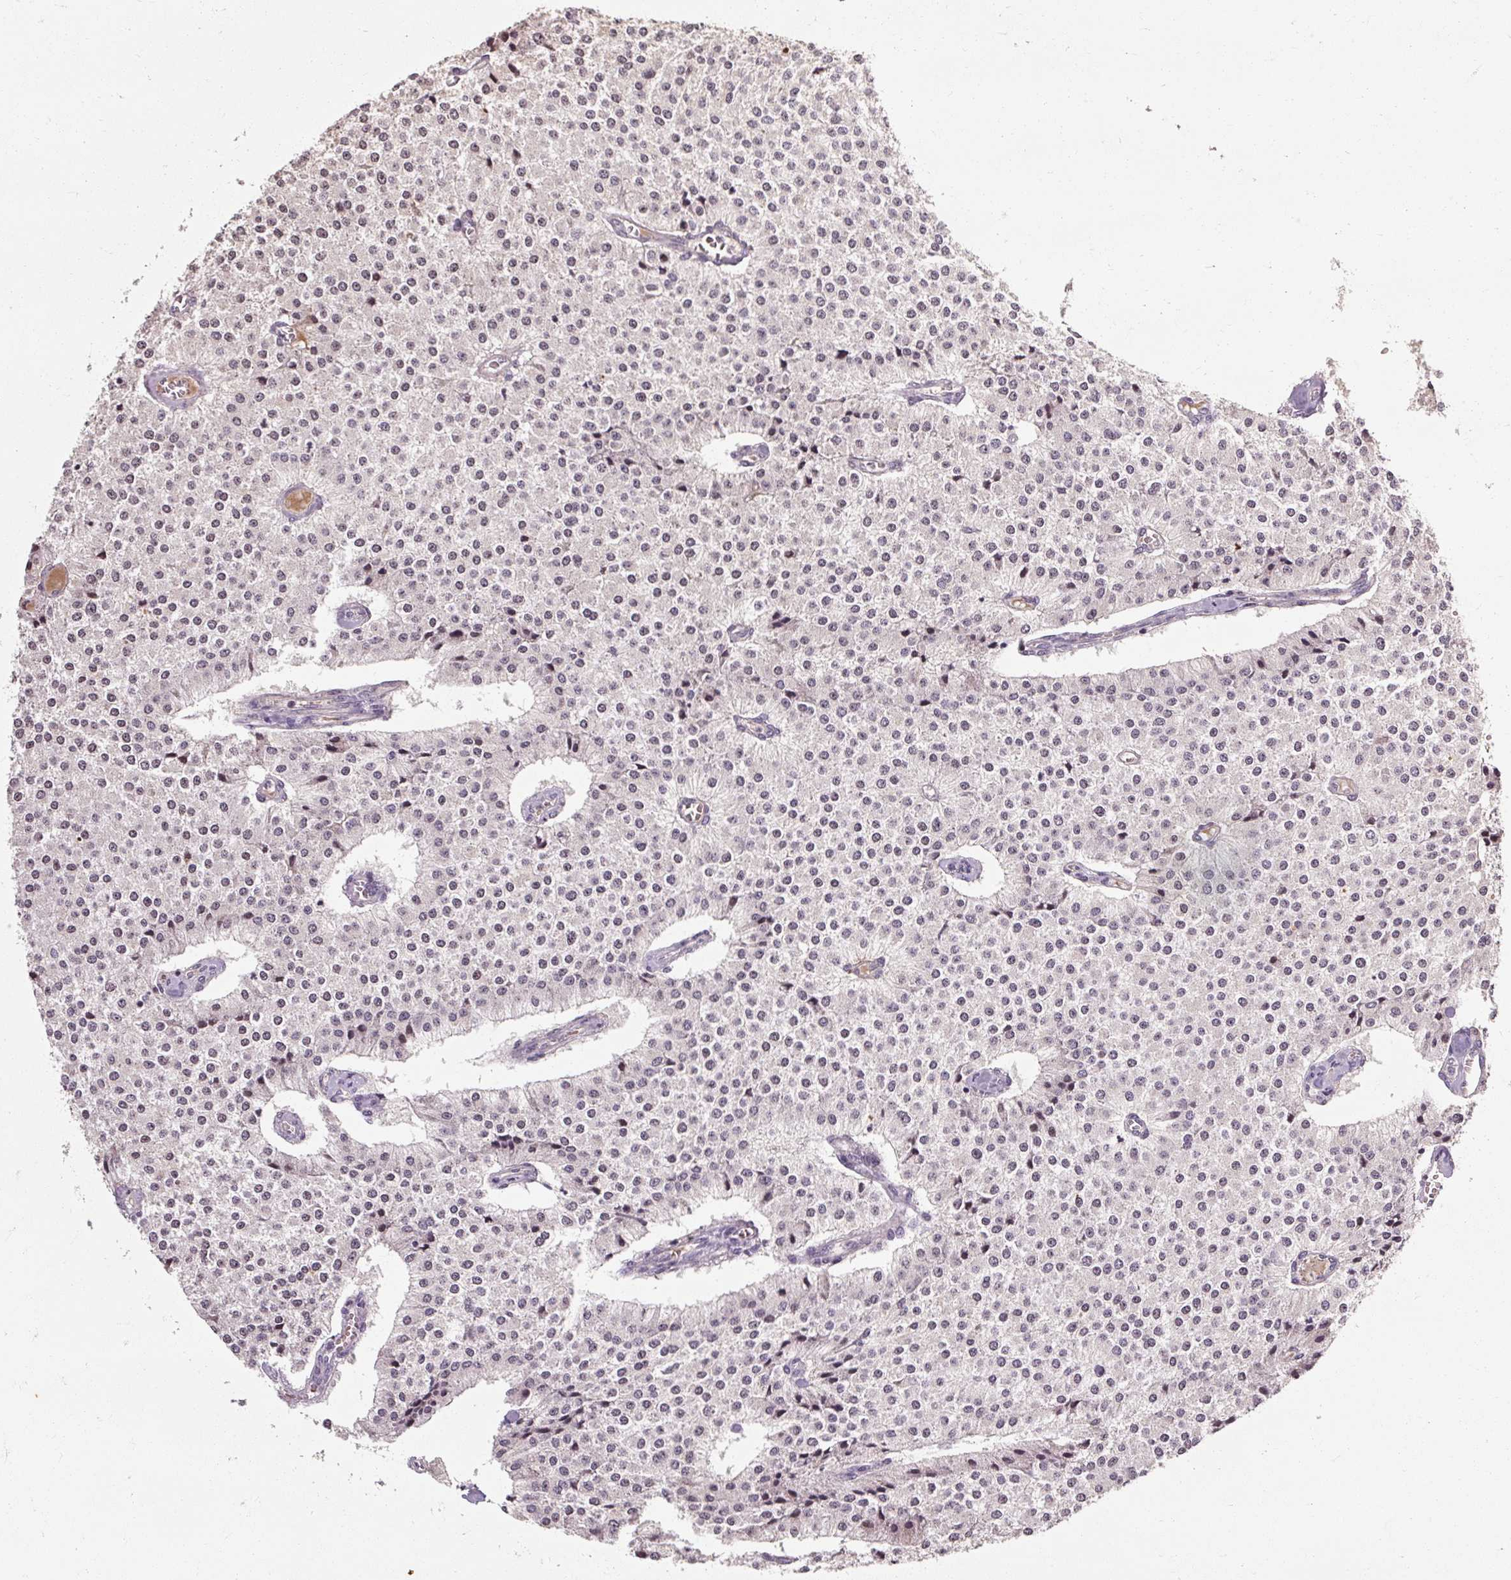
{"staining": {"intensity": "negative", "quantity": "none", "location": "none"}, "tissue": "carcinoid", "cell_type": "Tumor cells", "image_type": "cancer", "snomed": [{"axis": "morphology", "description": "Carcinoid, malignant, NOS"}, {"axis": "topography", "description": "Colon"}], "caption": "IHC of human malignant carcinoid exhibits no expression in tumor cells.", "gene": "CFAP65", "patient": {"sex": "female", "age": 52}}